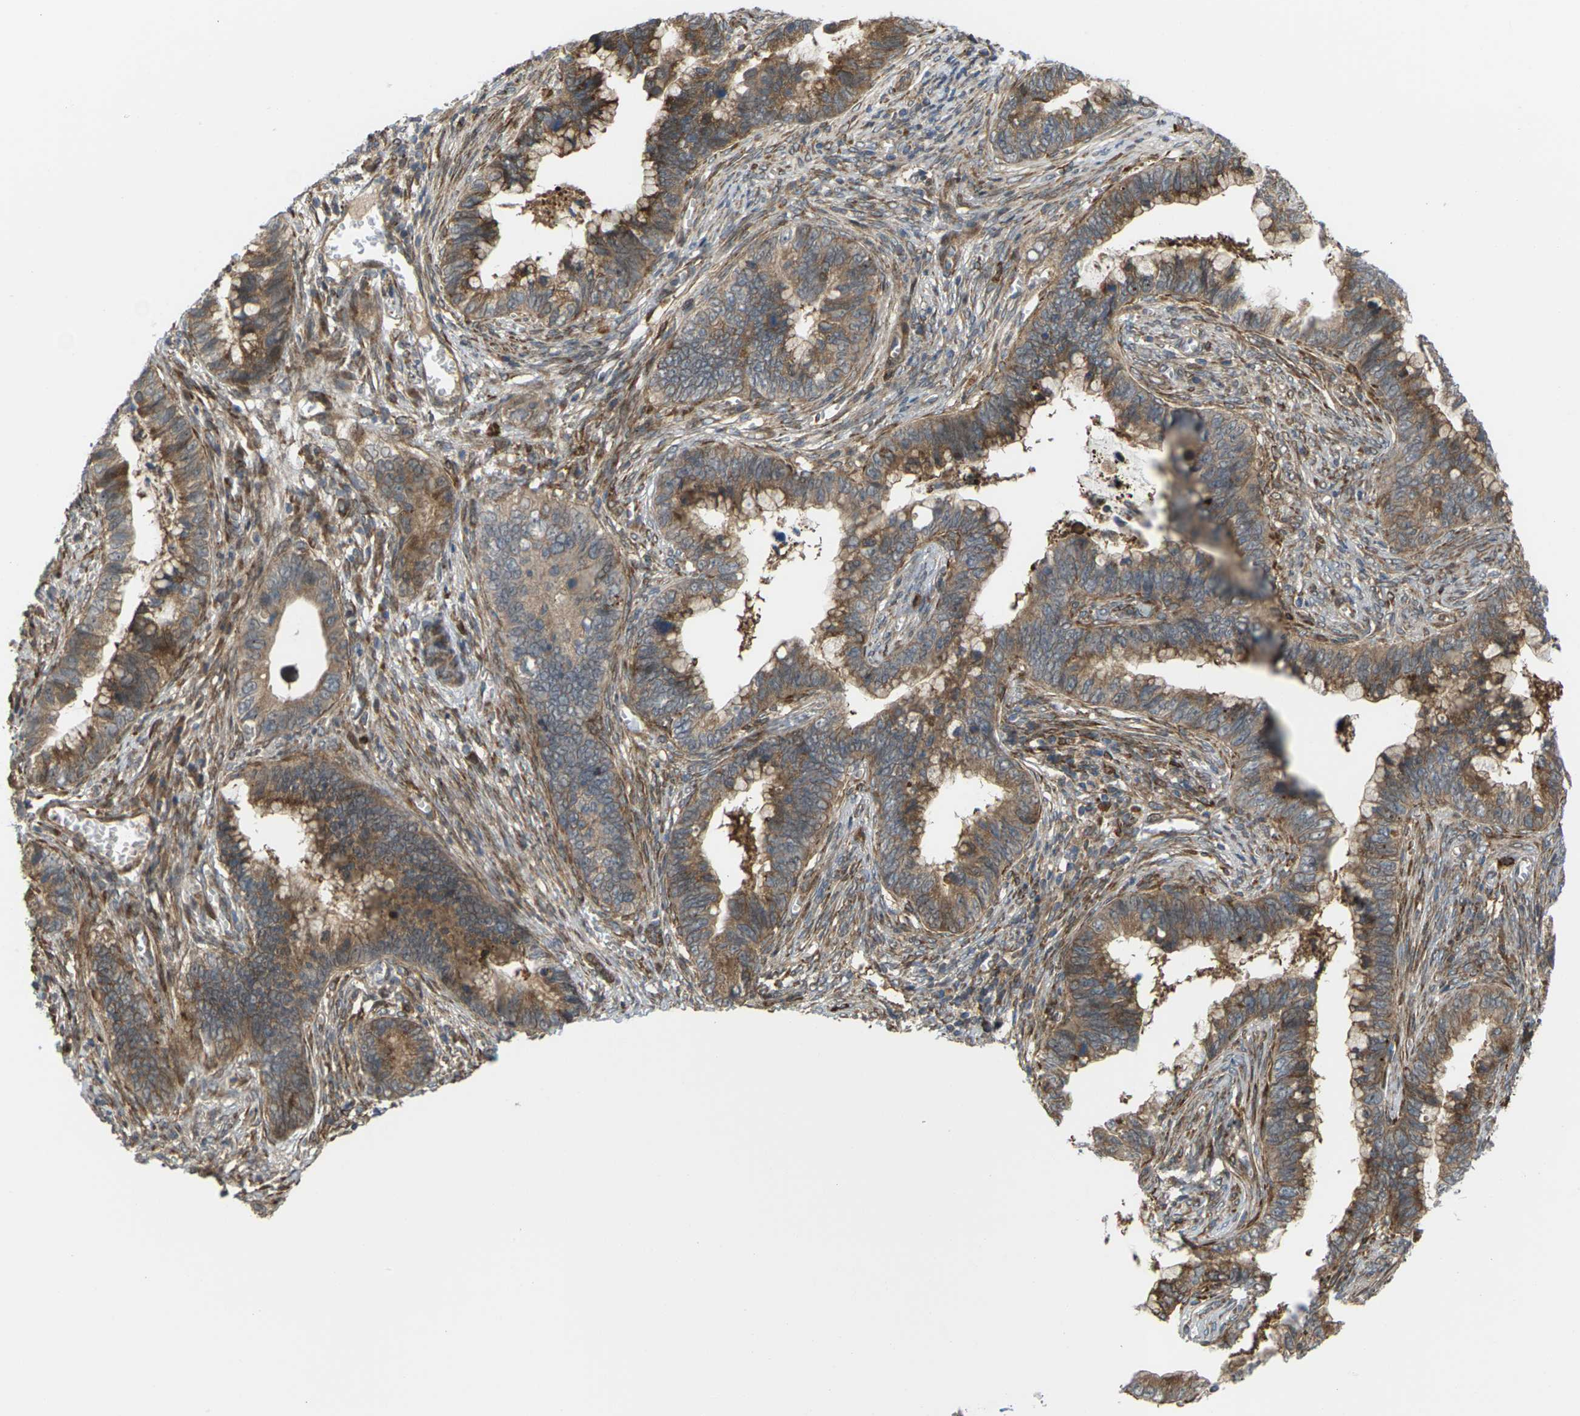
{"staining": {"intensity": "moderate", "quantity": ">75%", "location": "cytoplasmic/membranous"}, "tissue": "cervical cancer", "cell_type": "Tumor cells", "image_type": "cancer", "snomed": [{"axis": "morphology", "description": "Adenocarcinoma, NOS"}, {"axis": "topography", "description": "Cervix"}], "caption": "Moderate cytoplasmic/membranous positivity for a protein is seen in about >75% of tumor cells of cervical cancer using immunohistochemistry.", "gene": "ROBO1", "patient": {"sex": "female", "age": 44}}